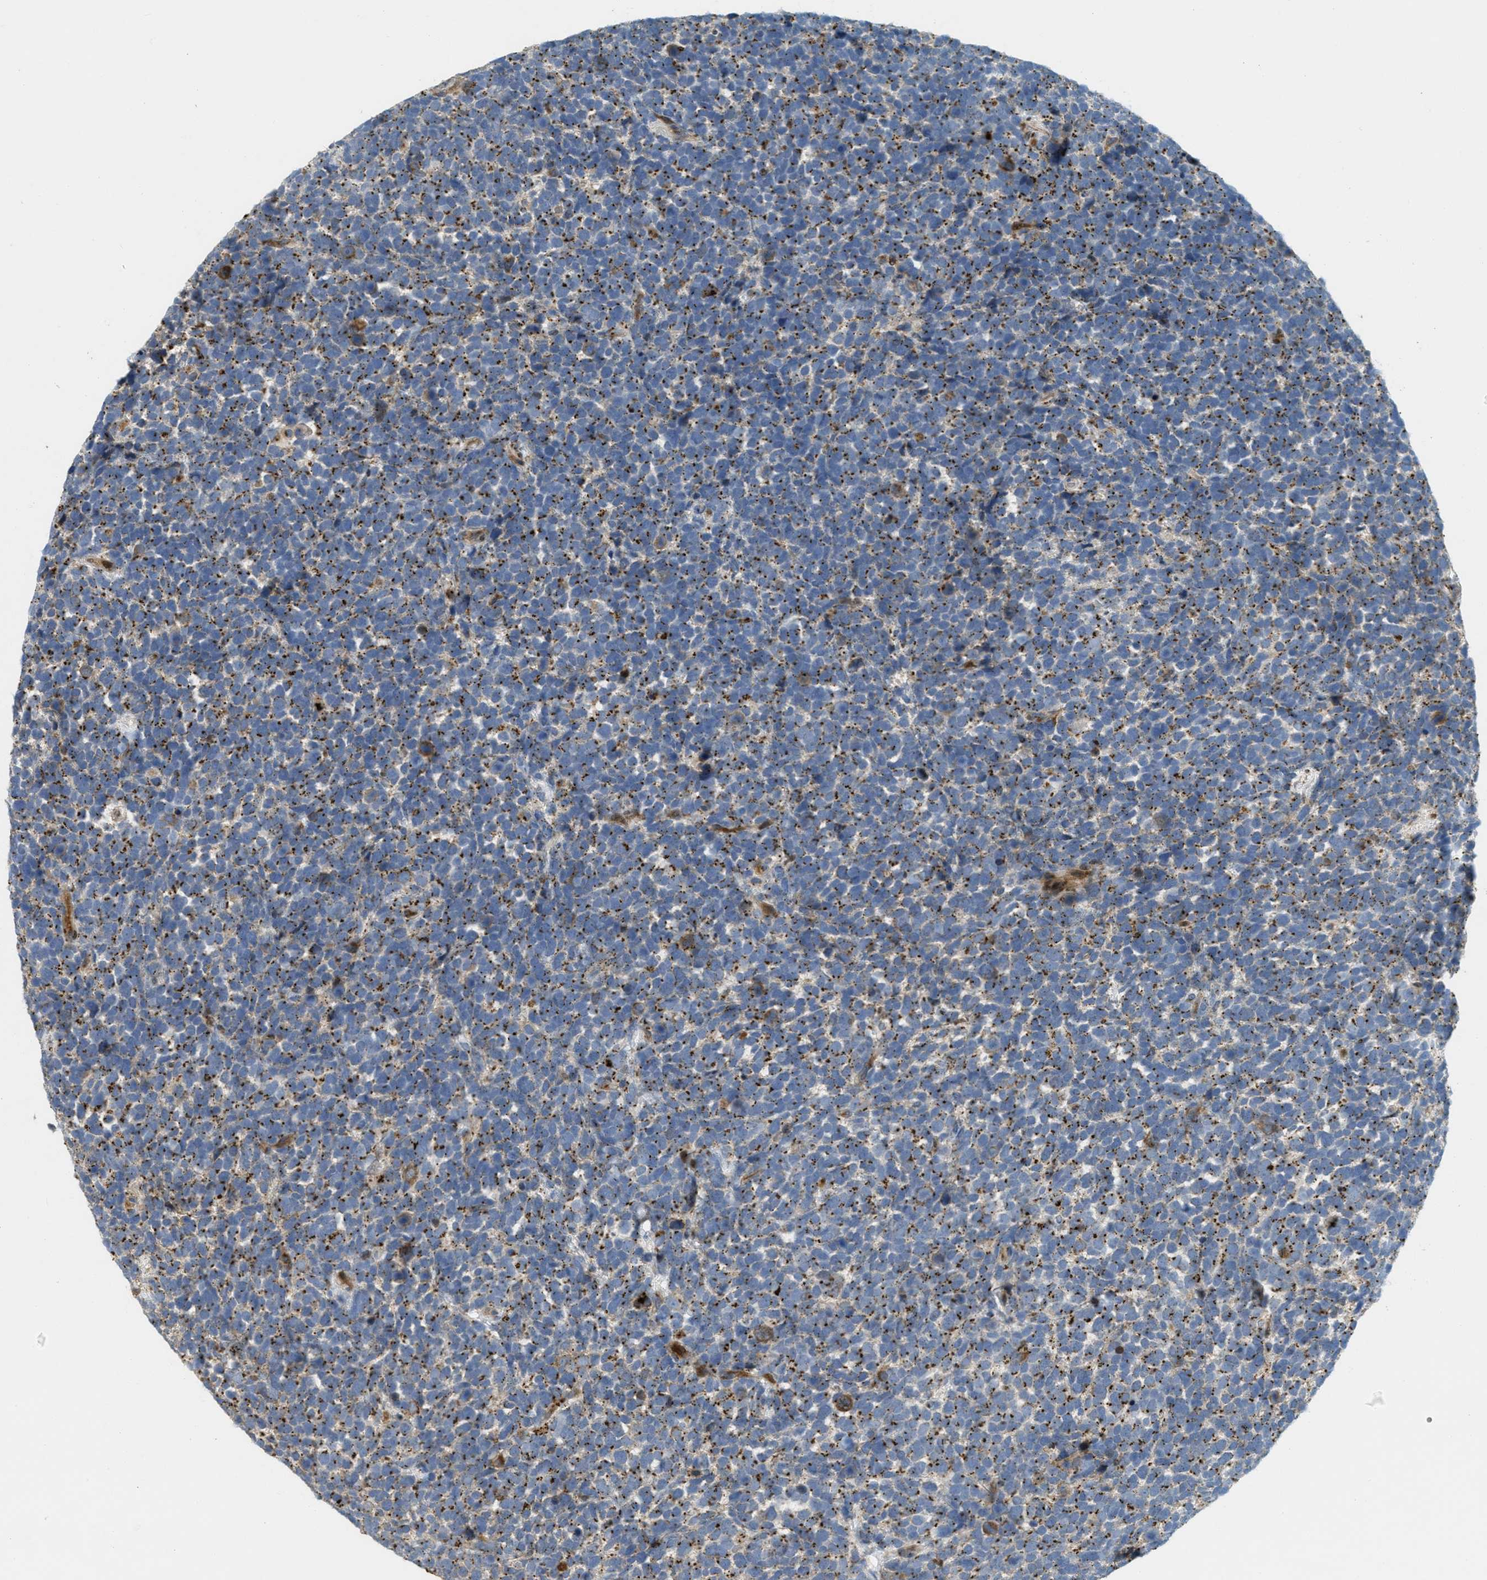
{"staining": {"intensity": "strong", "quantity": ">75%", "location": "cytoplasmic/membranous"}, "tissue": "urothelial cancer", "cell_type": "Tumor cells", "image_type": "cancer", "snomed": [{"axis": "morphology", "description": "Urothelial carcinoma, High grade"}, {"axis": "topography", "description": "Urinary bladder"}], "caption": "Urothelial cancer was stained to show a protein in brown. There is high levels of strong cytoplasmic/membranous expression in about >75% of tumor cells.", "gene": "ZFPL1", "patient": {"sex": "female", "age": 82}}